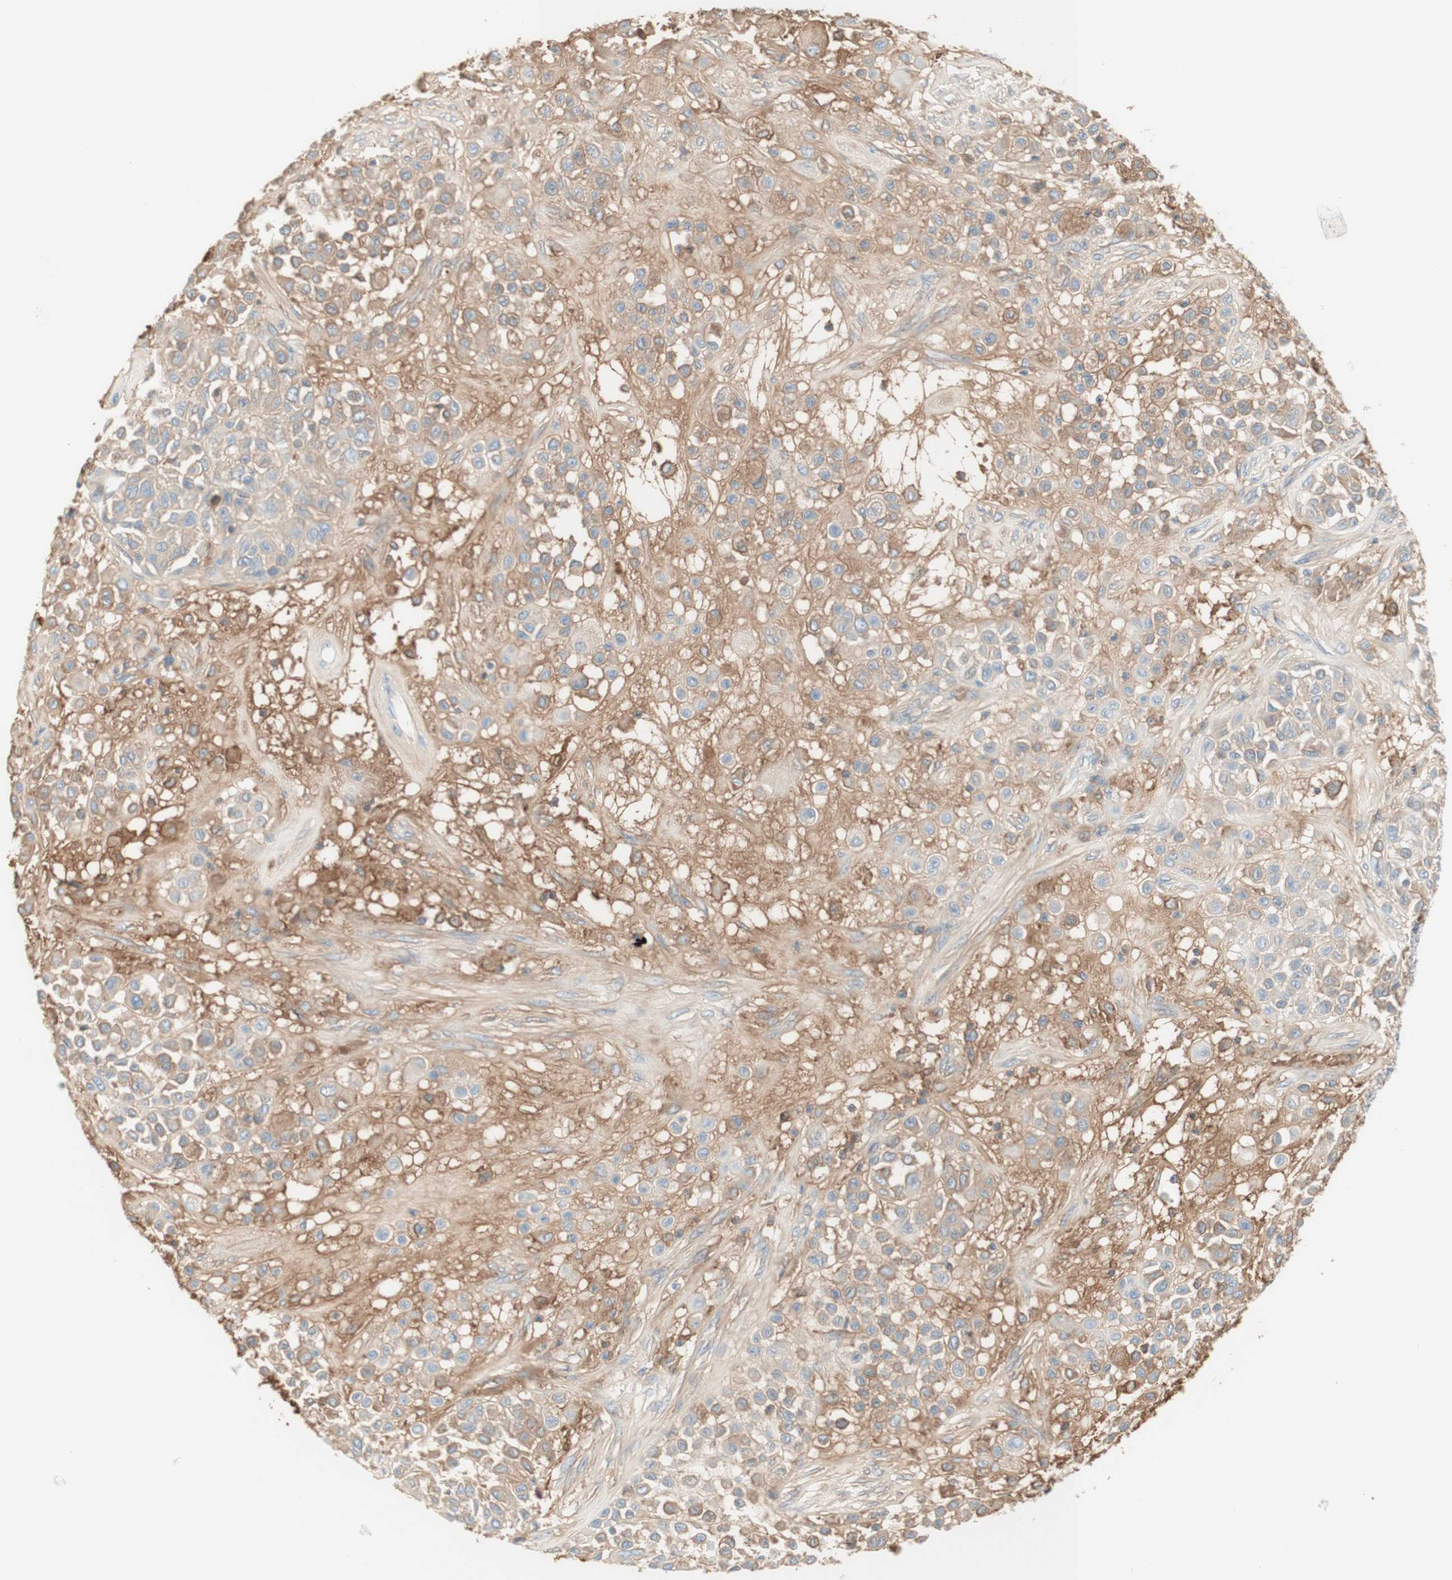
{"staining": {"intensity": "moderate", "quantity": "<25%", "location": "cytoplasmic/membranous"}, "tissue": "melanoma", "cell_type": "Tumor cells", "image_type": "cancer", "snomed": [{"axis": "morphology", "description": "Malignant melanoma, Metastatic site"}, {"axis": "topography", "description": "Soft tissue"}], "caption": "Immunohistochemical staining of human malignant melanoma (metastatic site) demonstrates low levels of moderate cytoplasmic/membranous positivity in approximately <25% of tumor cells. (Stains: DAB in brown, nuclei in blue, Microscopy: brightfield microscopy at high magnification).", "gene": "KNG1", "patient": {"sex": "male", "age": 41}}